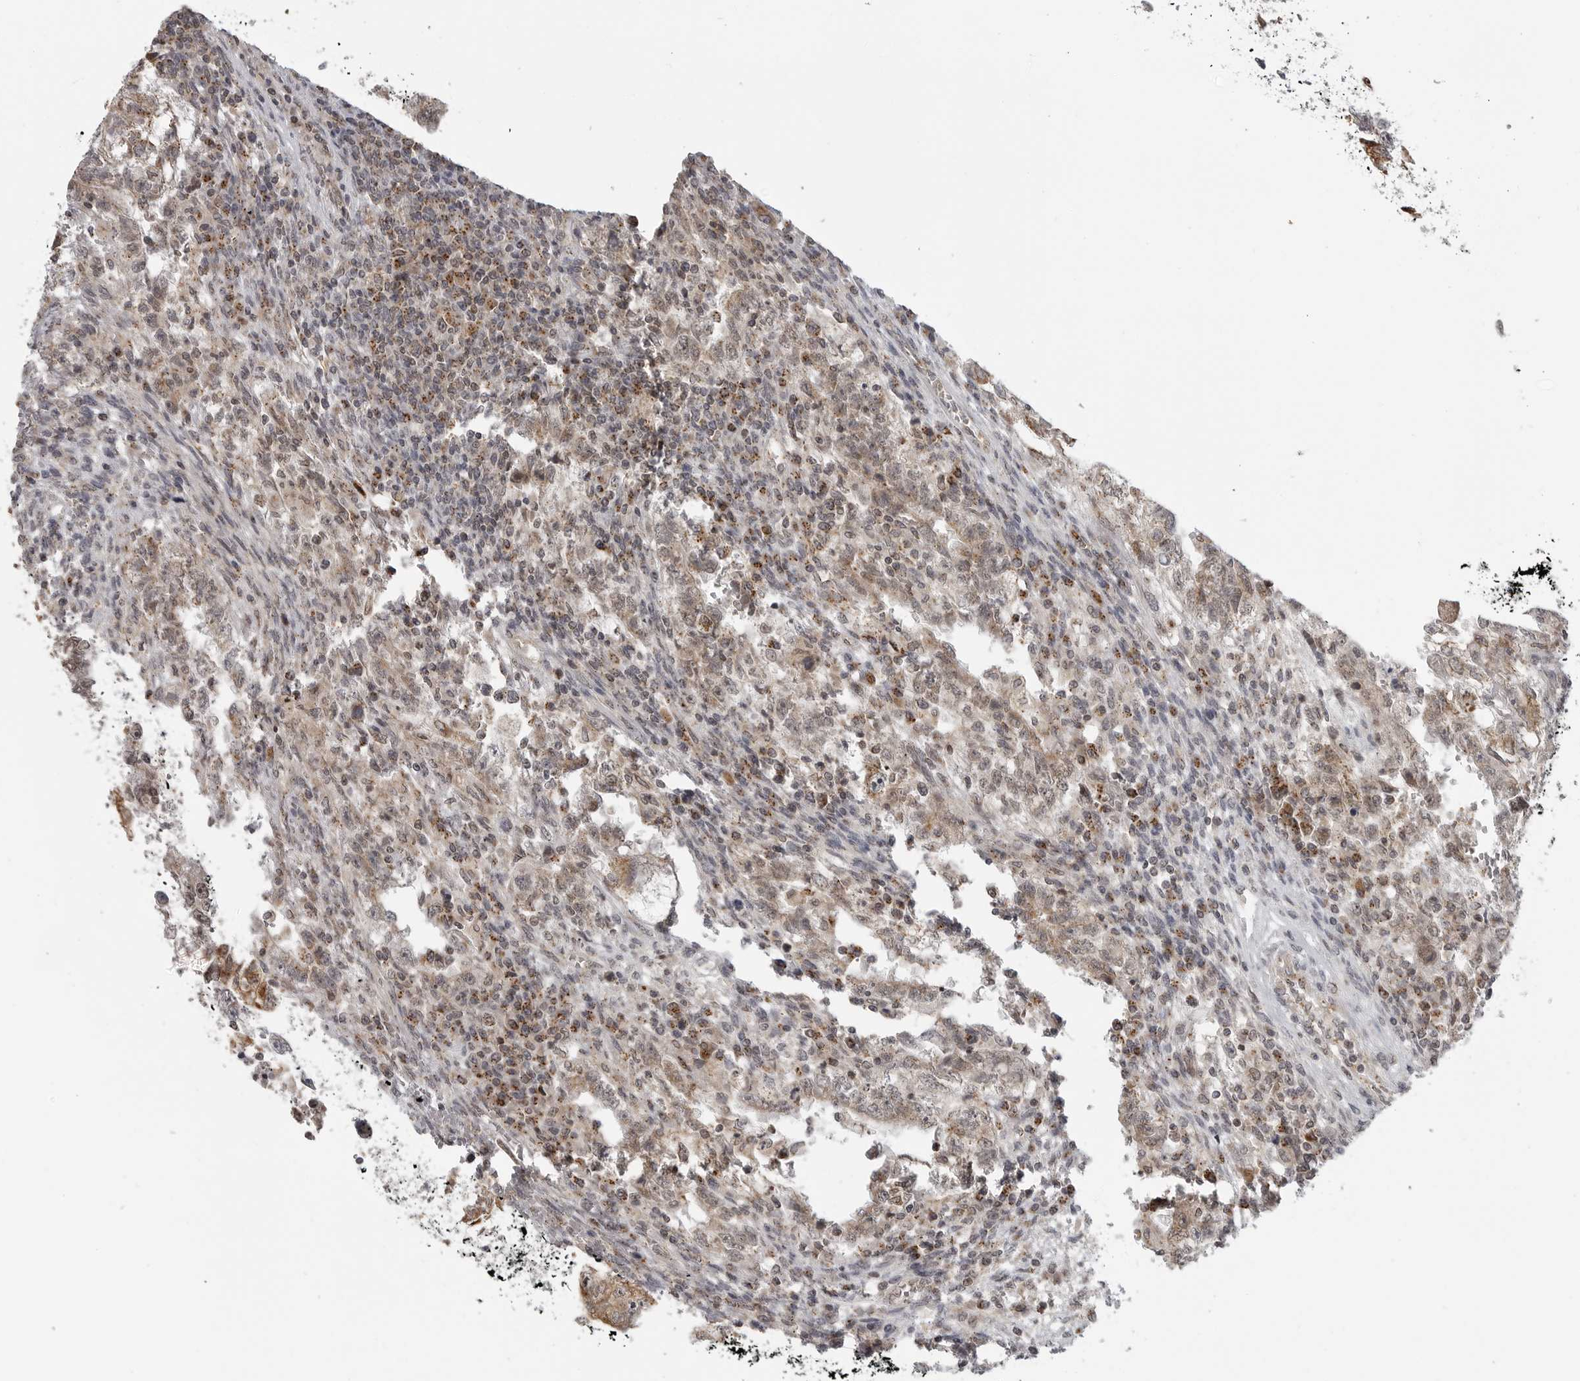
{"staining": {"intensity": "moderate", "quantity": ">75%", "location": "cytoplasmic/membranous"}, "tissue": "testis cancer", "cell_type": "Tumor cells", "image_type": "cancer", "snomed": [{"axis": "morphology", "description": "Carcinoma, Embryonal, NOS"}, {"axis": "topography", "description": "Testis"}], "caption": "Immunohistochemistry (IHC) of human testis cancer shows medium levels of moderate cytoplasmic/membranous positivity in approximately >75% of tumor cells.", "gene": "COPA", "patient": {"sex": "male", "age": 36}}